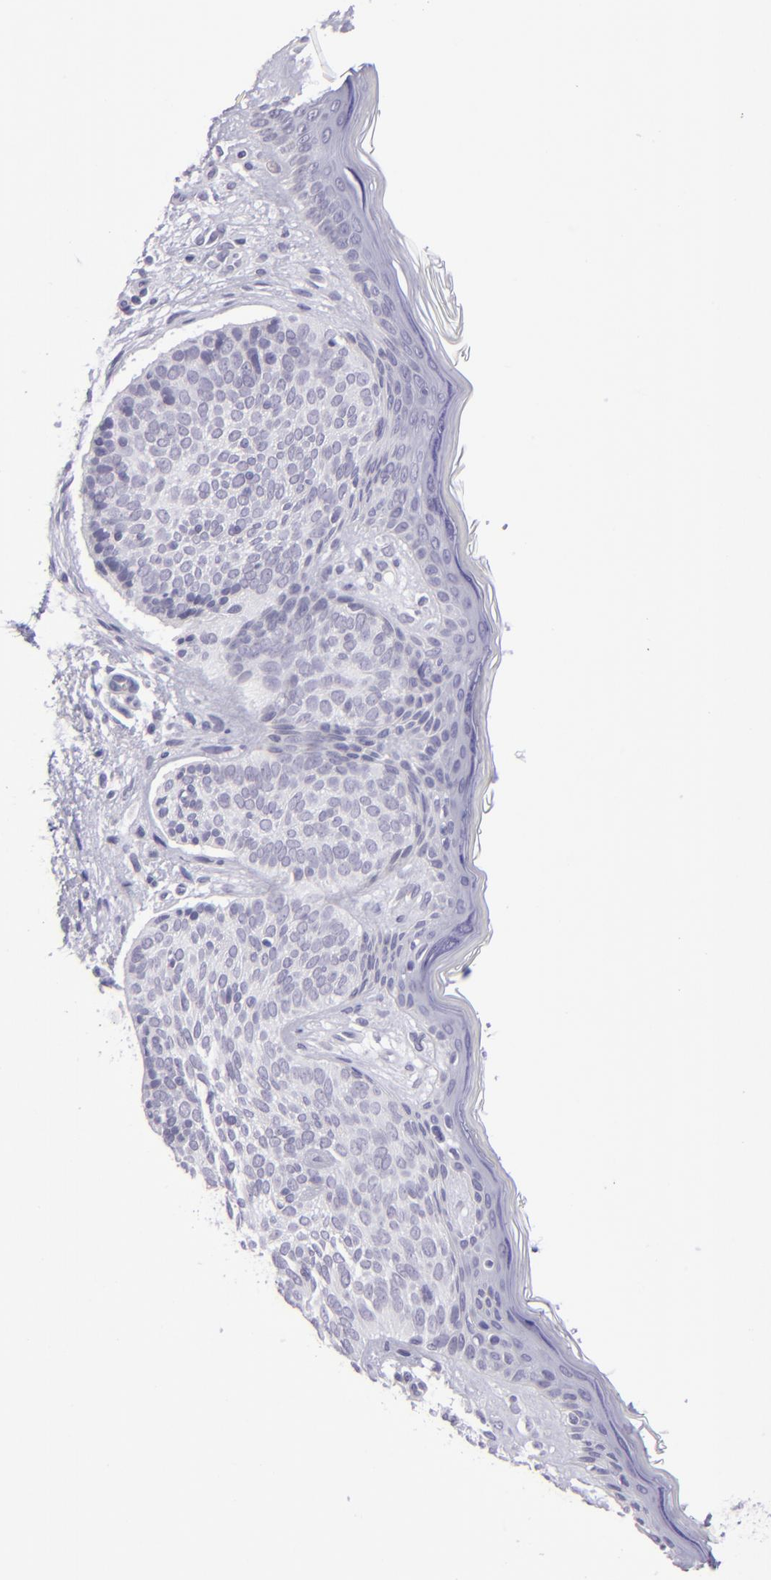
{"staining": {"intensity": "negative", "quantity": "none", "location": "none"}, "tissue": "skin cancer", "cell_type": "Tumor cells", "image_type": "cancer", "snomed": [{"axis": "morphology", "description": "Basal cell carcinoma"}, {"axis": "topography", "description": "Skin"}], "caption": "Immunohistochemical staining of human skin basal cell carcinoma reveals no significant expression in tumor cells.", "gene": "POU2F2", "patient": {"sex": "female", "age": 78}}